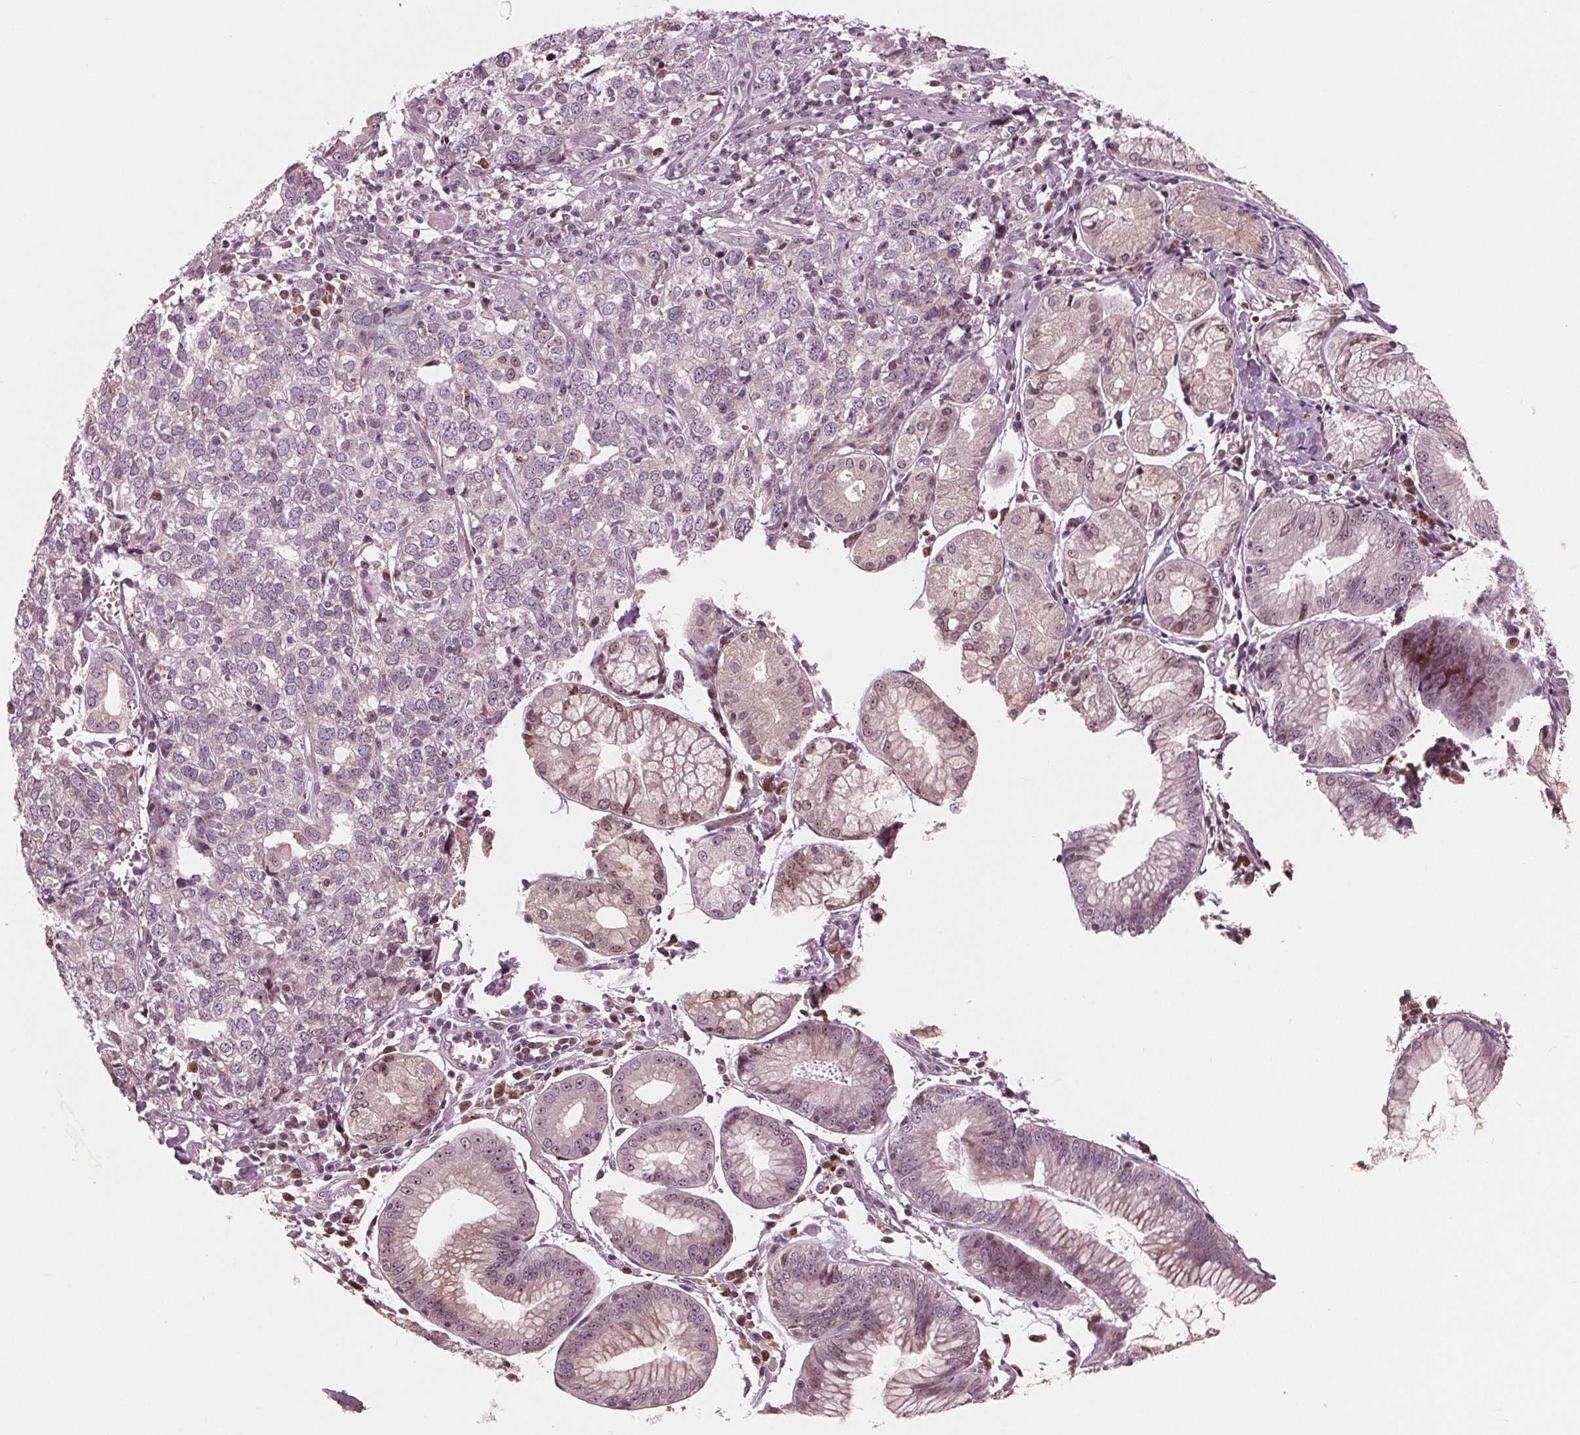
{"staining": {"intensity": "weak", "quantity": "25%-75%", "location": "cytoplasmic/membranous,nuclear"}, "tissue": "stomach cancer", "cell_type": "Tumor cells", "image_type": "cancer", "snomed": [{"axis": "morphology", "description": "Adenocarcinoma, NOS"}, {"axis": "topography", "description": "Stomach, upper"}], "caption": "Immunohistochemical staining of stomach cancer exhibits low levels of weak cytoplasmic/membranous and nuclear protein staining in approximately 25%-75% of tumor cells. Immunohistochemistry stains the protein in brown and the nuclei are stained blue.", "gene": "NUP210", "patient": {"sex": "male", "age": 81}}